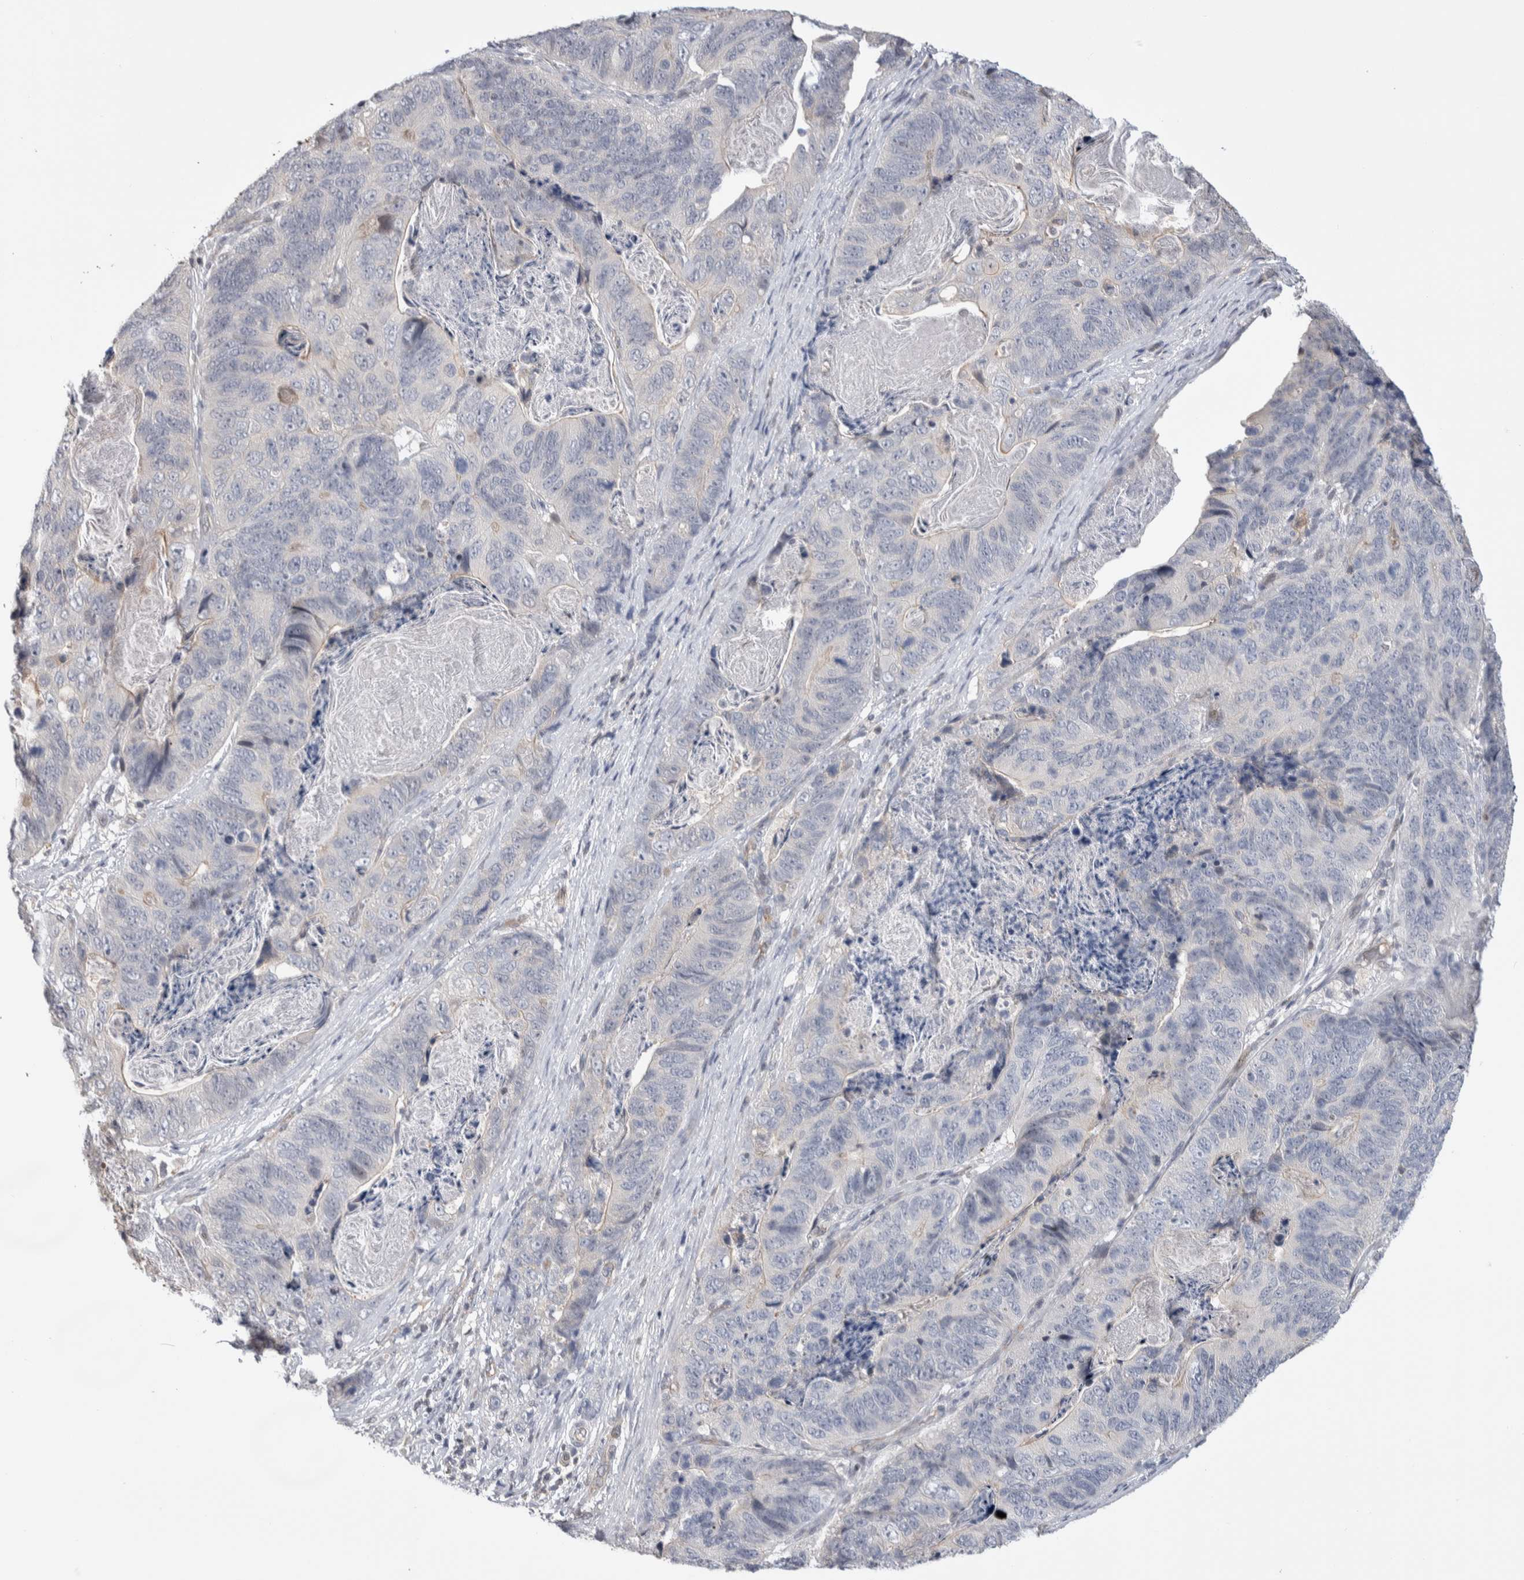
{"staining": {"intensity": "negative", "quantity": "none", "location": "none"}, "tissue": "stomach cancer", "cell_type": "Tumor cells", "image_type": "cancer", "snomed": [{"axis": "morphology", "description": "Normal tissue, NOS"}, {"axis": "morphology", "description": "Adenocarcinoma, NOS"}, {"axis": "topography", "description": "Stomach"}], "caption": "Stomach cancer (adenocarcinoma) stained for a protein using immunohistochemistry exhibits no staining tumor cells.", "gene": "ZBTB49", "patient": {"sex": "female", "age": 89}}